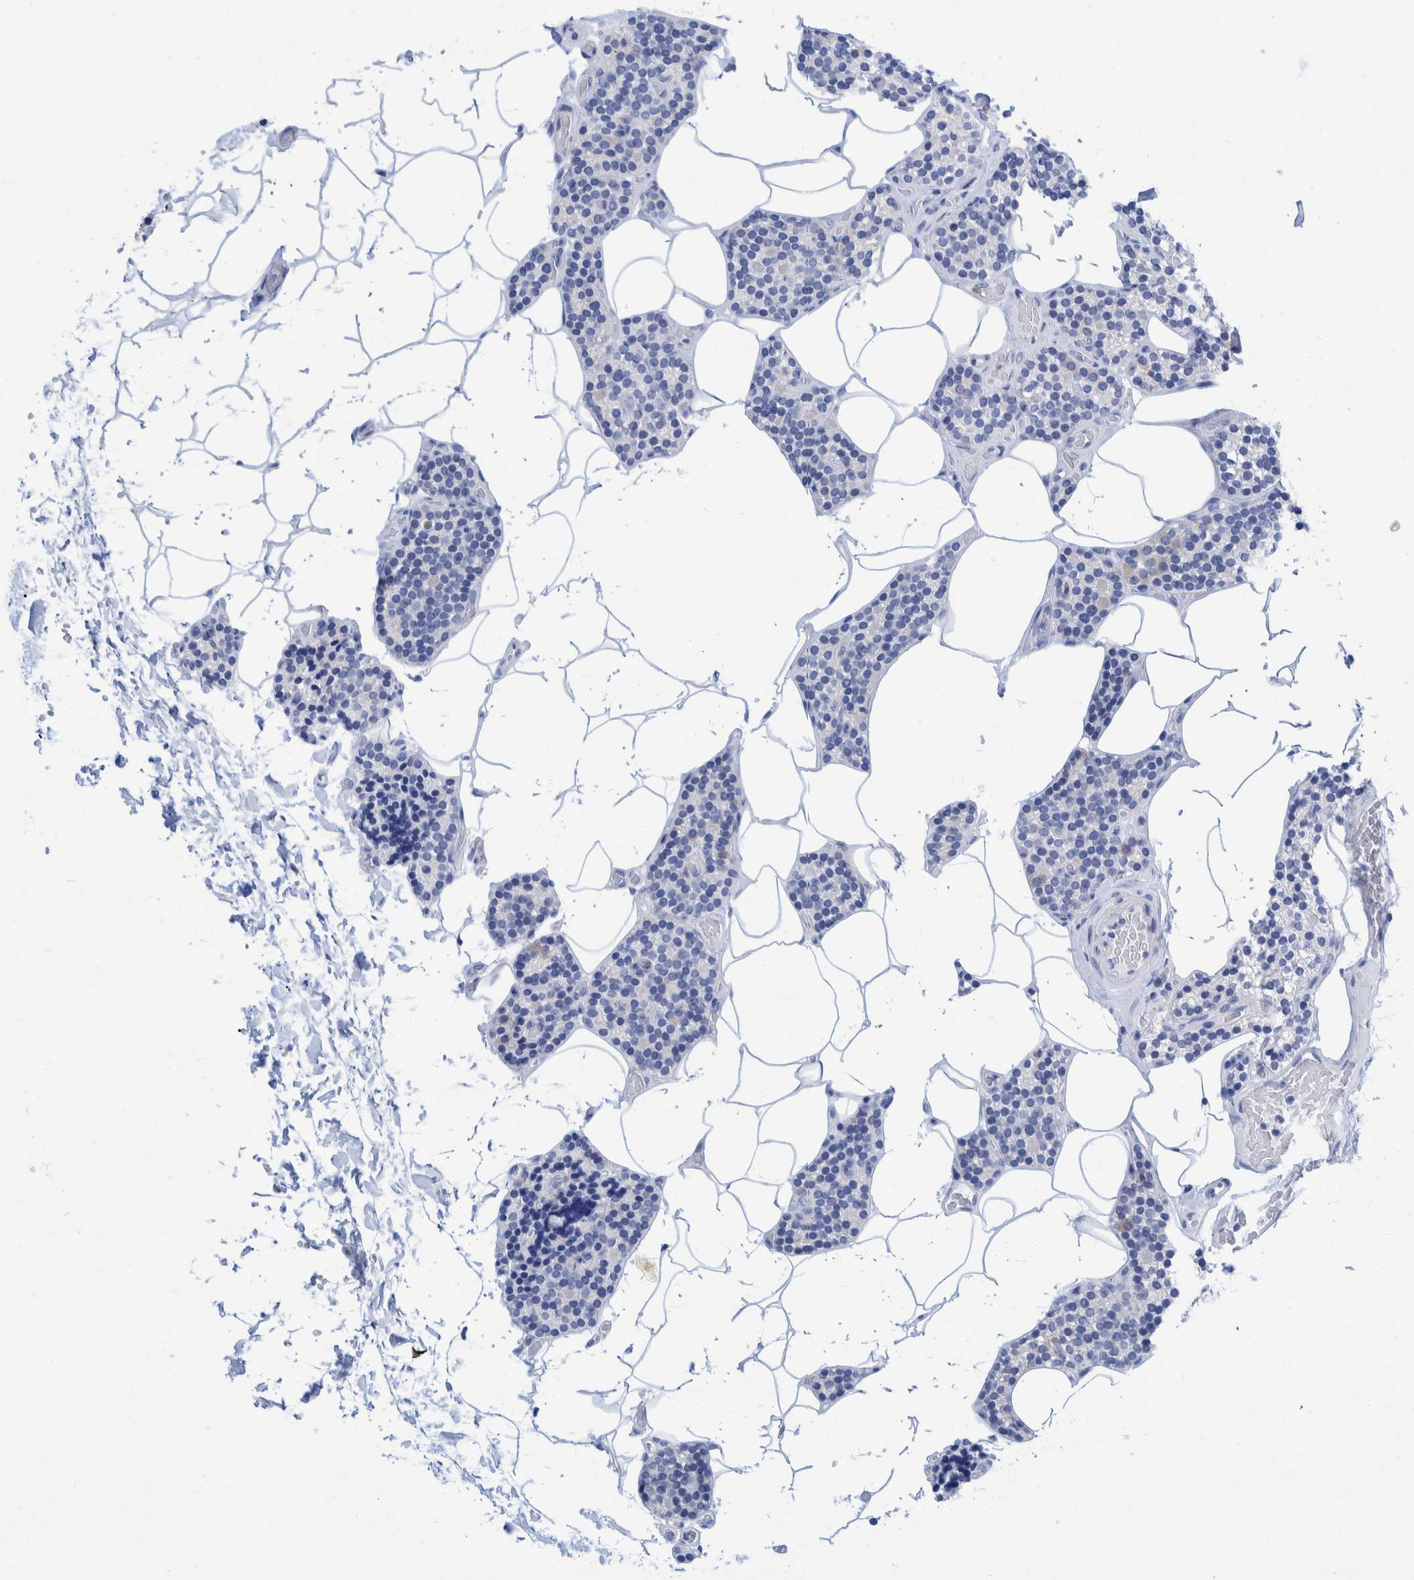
{"staining": {"intensity": "negative", "quantity": "none", "location": "none"}, "tissue": "parathyroid gland", "cell_type": "Glandular cells", "image_type": "normal", "snomed": [{"axis": "morphology", "description": "Normal tissue, NOS"}, {"axis": "topography", "description": "Parathyroid gland"}], "caption": "Protein analysis of benign parathyroid gland shows no significant staining in glandular cells. (Brightfield microscopy of DAB IHC at high magnification).", "gene": "KRT14", "patient": {"sex": "male", "age": 52}}